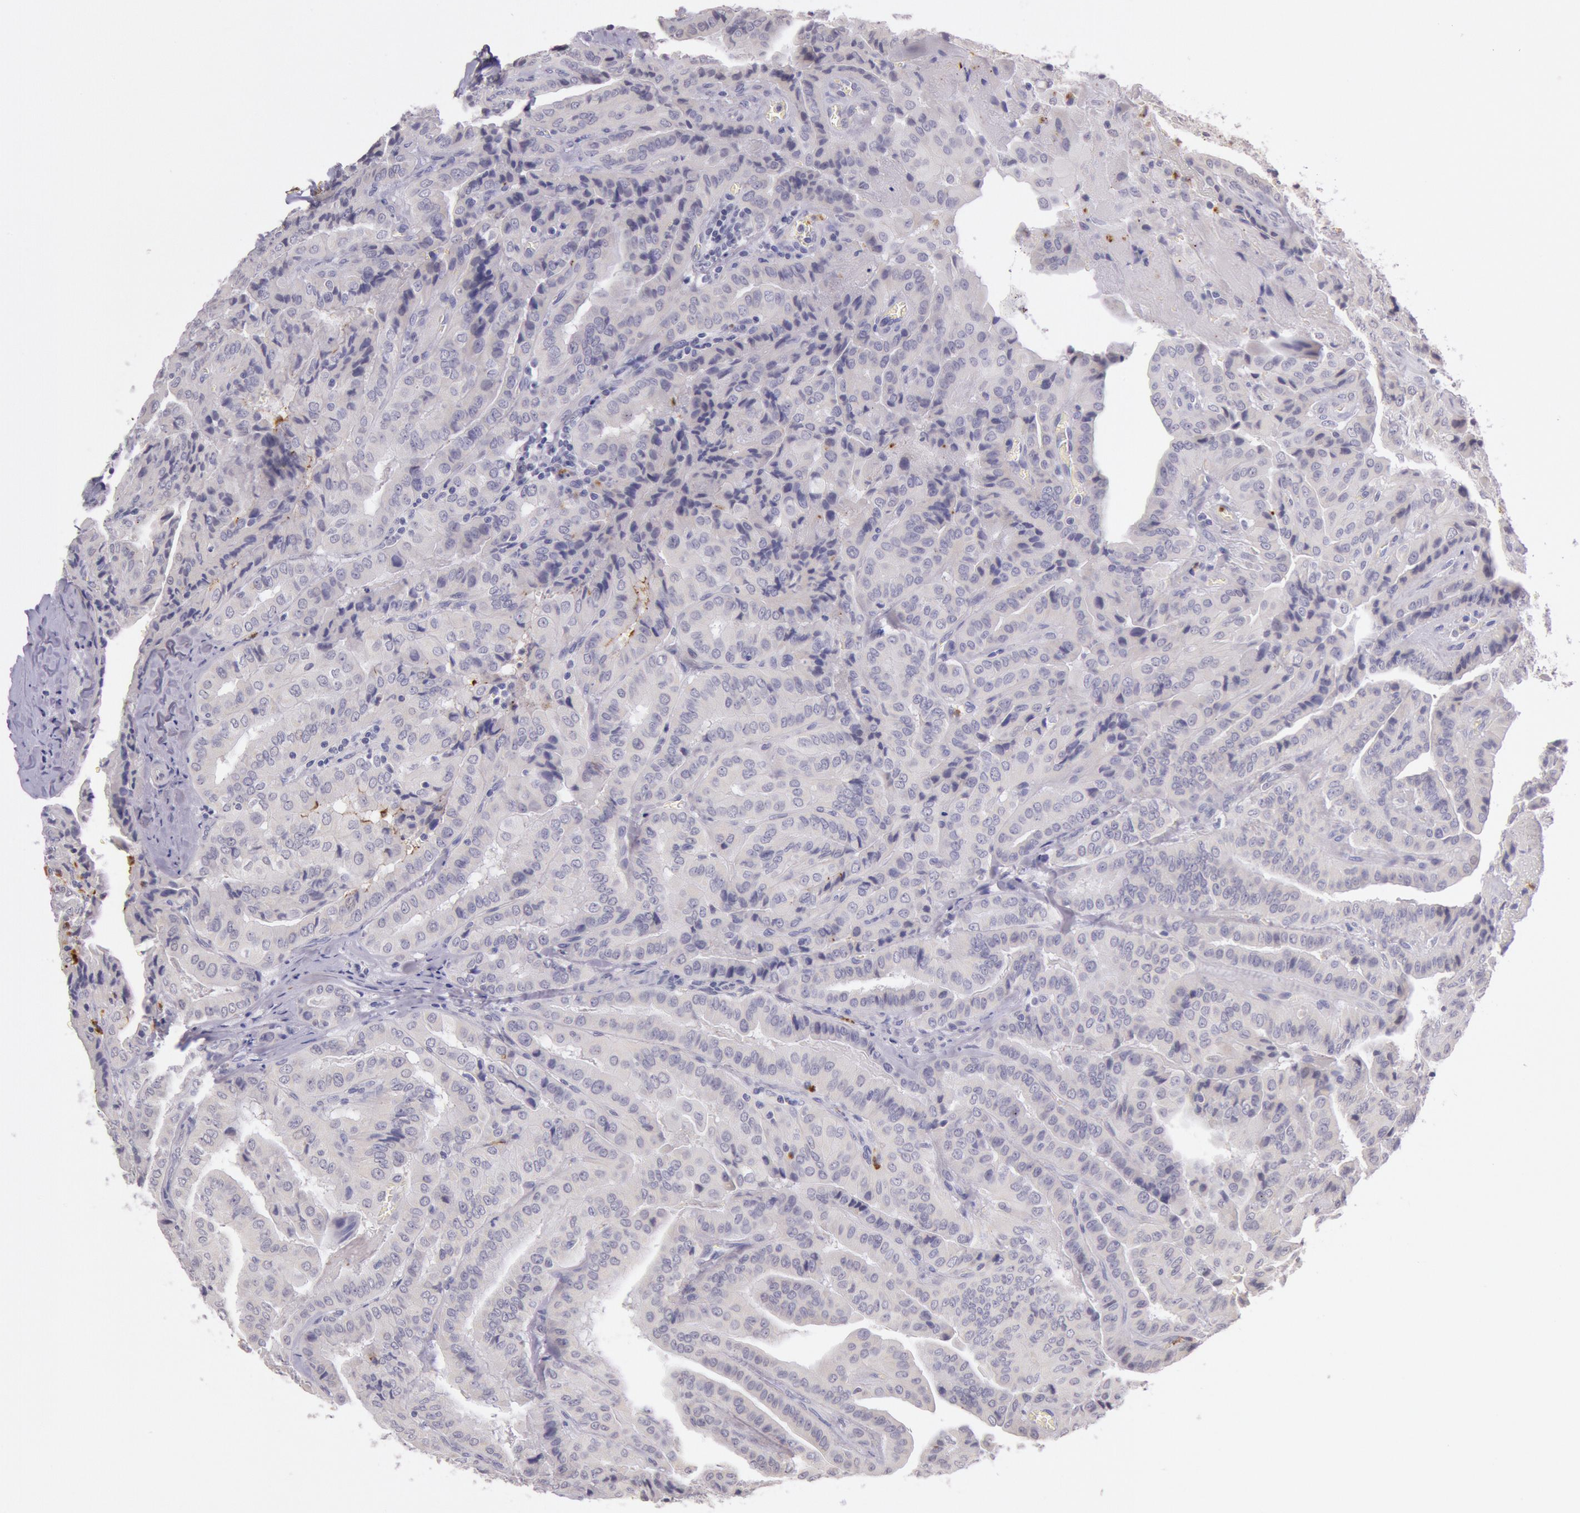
{"staining": {"intensity": "negative", "quantity": "none", "location": "none"}, "tissue": "thyroid cancer", "cell_type": "Tumor cells", "image_type": "cancer", "snomed": [{"axis": "morphology", "description": "Papillary adenocarcinoma, NOS"}, {"axis": "topography", "description": "Thyroid gland"}], "caption": "The immunohistochemistry histopathology image has no significant expression in tumor cells of papillary adenocarcinoma (thyroid) tissue.", "gene": "KDM6A", "patient": {"sex": "female", "age": 71}}